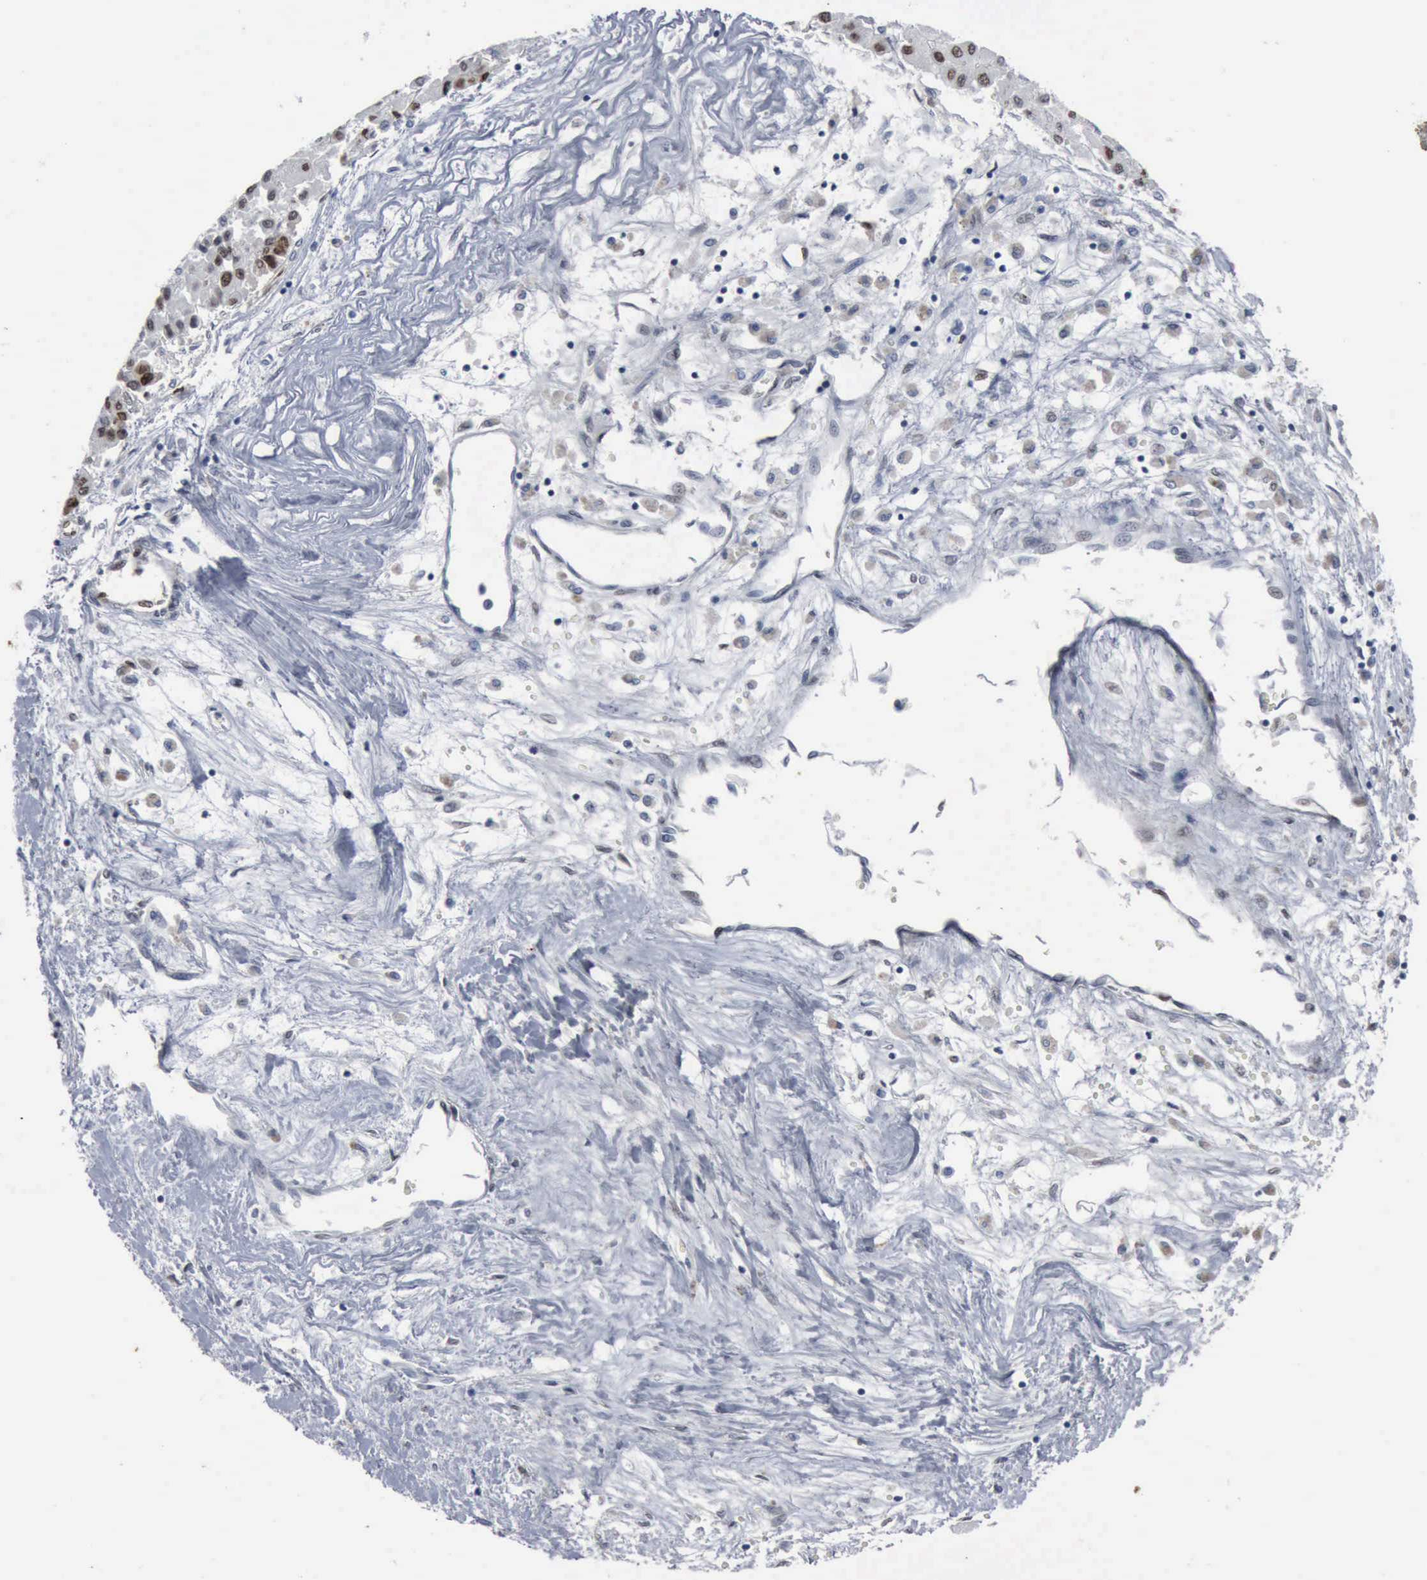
{"staining": {"intensity": "strong", "quantity": "25%-75%", "location": "nuclear"}, "tissue": "liver cancer", "cell_type": "Tumor cells", "image_type": "cancer", "snomed": [{"axis": "morphology", "description": "Carcinoma, Hepatocellular, NOS"}, {"axis": "topography", "description": "Liver"}], "caption": "Immunohistochemical staining of liver cancer (hepatocellular carcinoma) demonstrates high levels of strong nuclear expression in approximately 25%-75% of tumor cells.", "gene": "FGF2", "patient": {"sex": "male", "age": 64}}